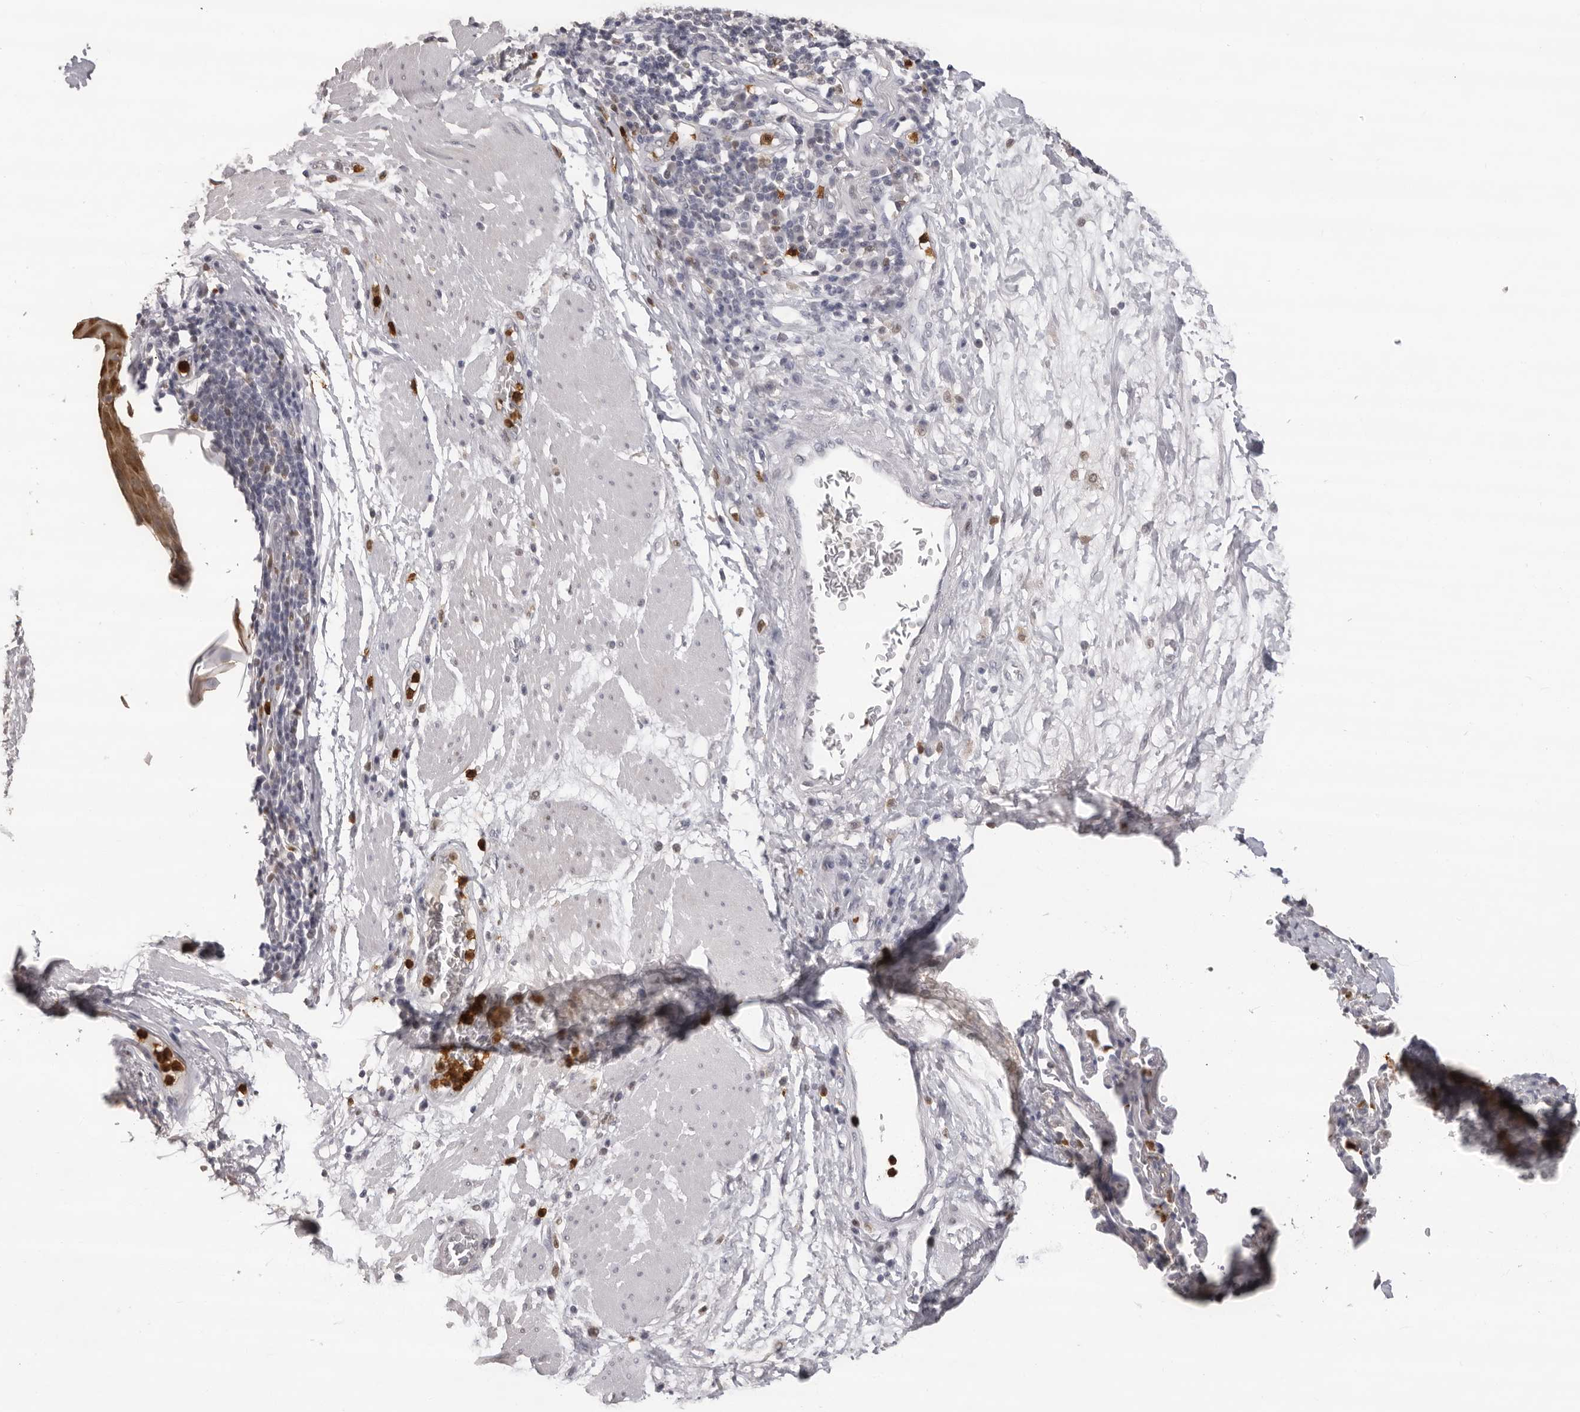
{"staining": {"intensity": "moderate", "quantity": "25%-75%", "location": "cytoplasmic/membranous,nuclear"}, "tissue": "esophagus", "cell_type": "Squamous epithelial cells", "image_type": "normal", "snomed": [{"axis": "morphology", "description": "Normal tissue, NOS"}, {"axis": "morphology", "description": "Adenocarcinoma, NOS"}, {"axis": "topography", "description": "Esophagus"}], "caption": "Brown immunohistochemical staining in unremarkable esophagus shows moderate cytoplasmic/membranous,nuclear staining in about 25%-75% of squamous epithelial cells.", "gene": "IL31", "patient": {"sex": "male", "age": 62}}